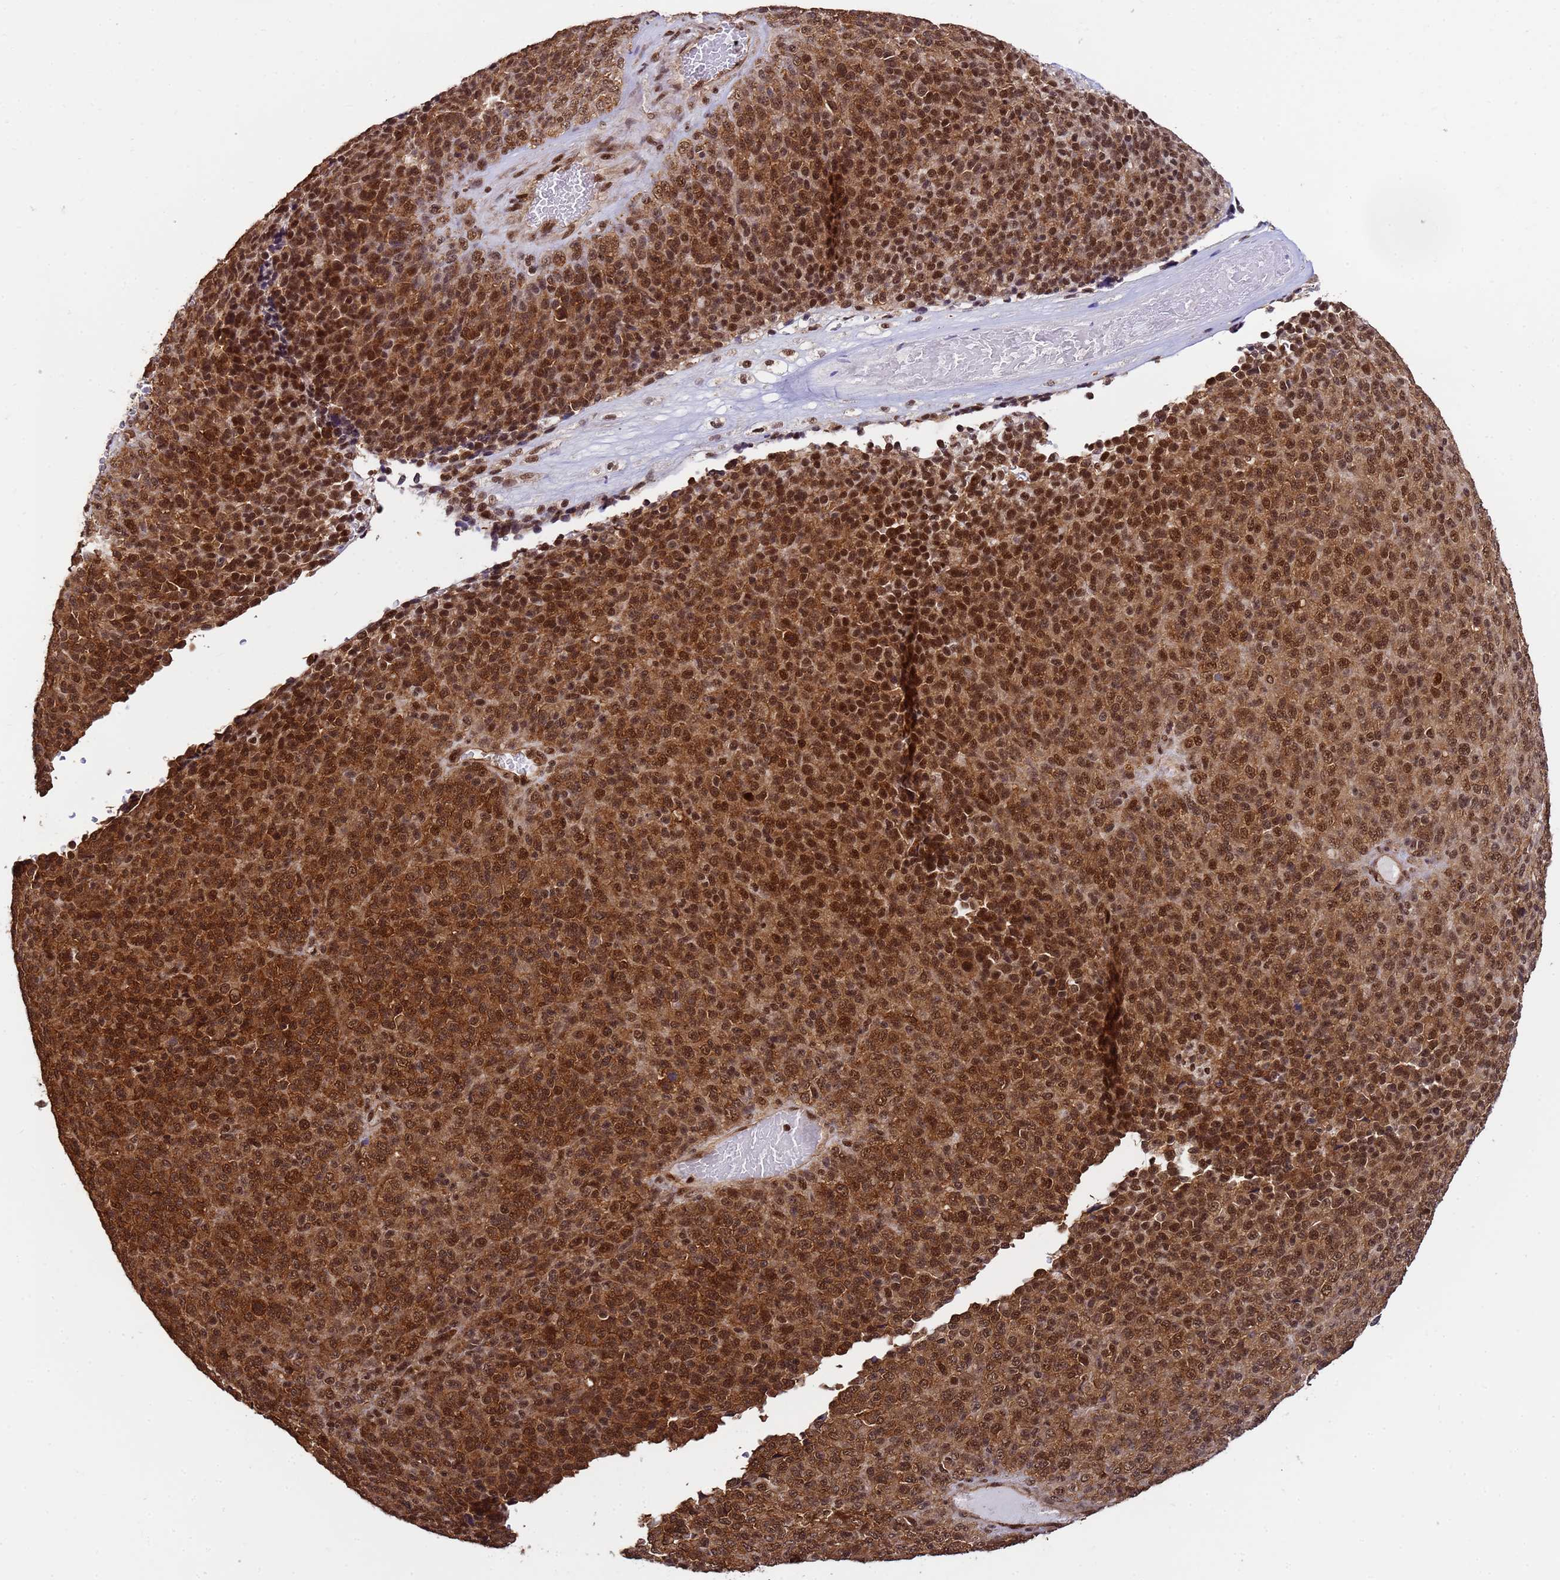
{"staining": {"intensity": "strong", "quantity": ">75%", "location": "cytoplasmic/membranous,nuclear"}, "tissue": "melanoma", "cell_type": "Tumor cells", "image_type": "cancer", "snomed": [{"axis": "morphology", "description": "Malignant melanoma, Metastatic site"}, {"axis": "topography", "description": "Brain"}], "caption": "Protein expression analysis of melanoma displays strong cytoplasmic/membranous and nuclear expression in approximately >75% of tumor cells.", "gene": "SYF2", "patient": {"sex": "female", "age": 56}}